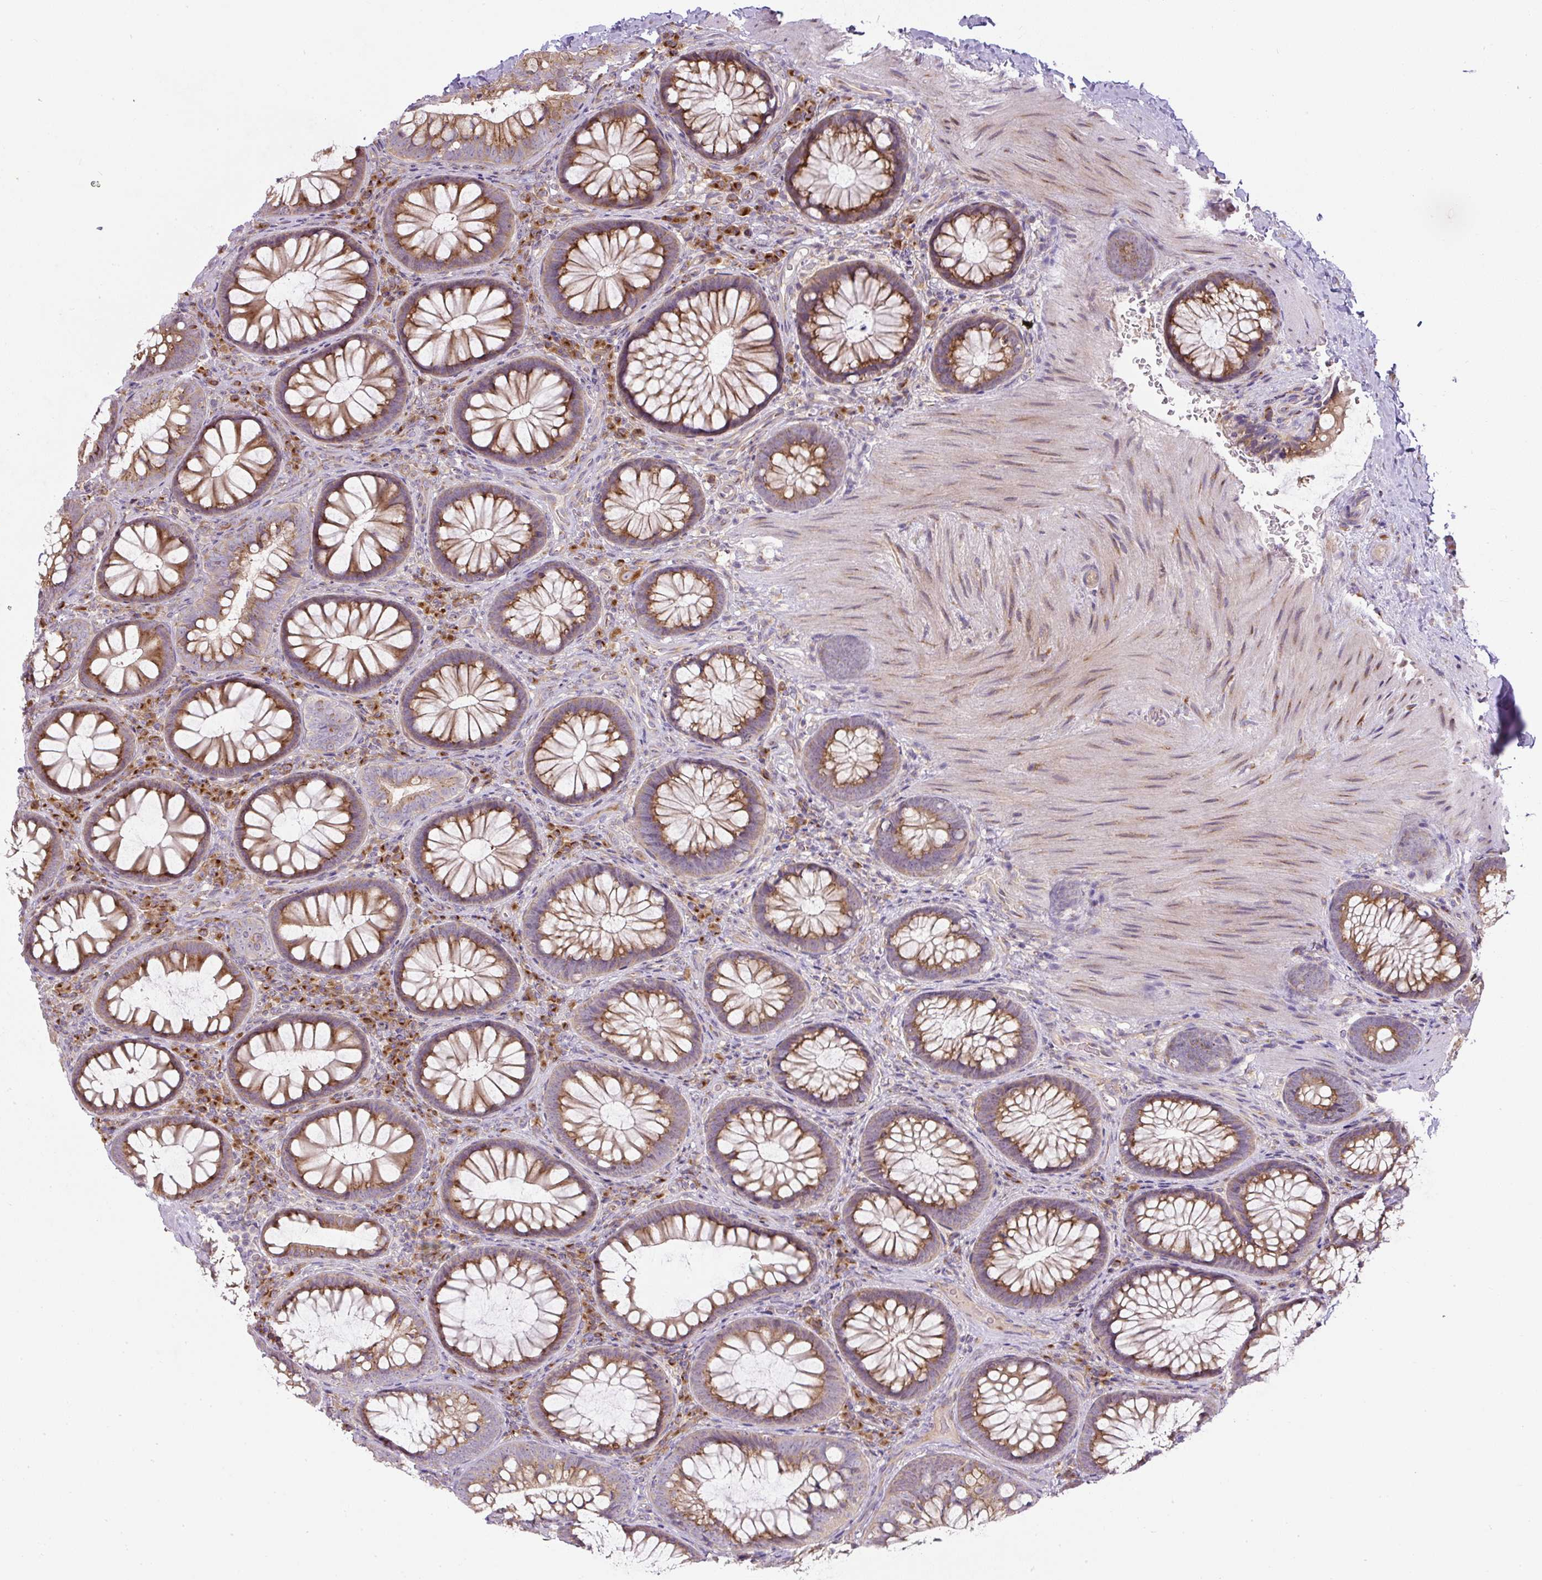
{"staining": {"intensity": "weak", "quantity": ">75%", "location": "cytoplasmic/membranous"}, "tissue": "colon", "cell_type": "Endothelial cells", "image_type": "normal", "snomed": [{"axis": "morphology", "description": "Normal tissue, NOS"}, {"axis": "morphology", "description": "Adenoma, NOS"}, {"axis": "topography", "description": "Soft tissue"}, {"axis": "topography", "description": "Colon"}], "caption": "IHC staining of unremarkable colon, which displays low levels of weak cytoplasmic/membranous positivity in approximately >75% of endothelial cells indicating weak cytoplasmic/membranous protein expression. The staining was performed using DAB (3,3'-diaminobenzidine) (brown) for protein detection and nuclei were counterstained in hematoxylin (blue).", "gene": "MLX", "patient": {"sex": "male", "age": 47}}